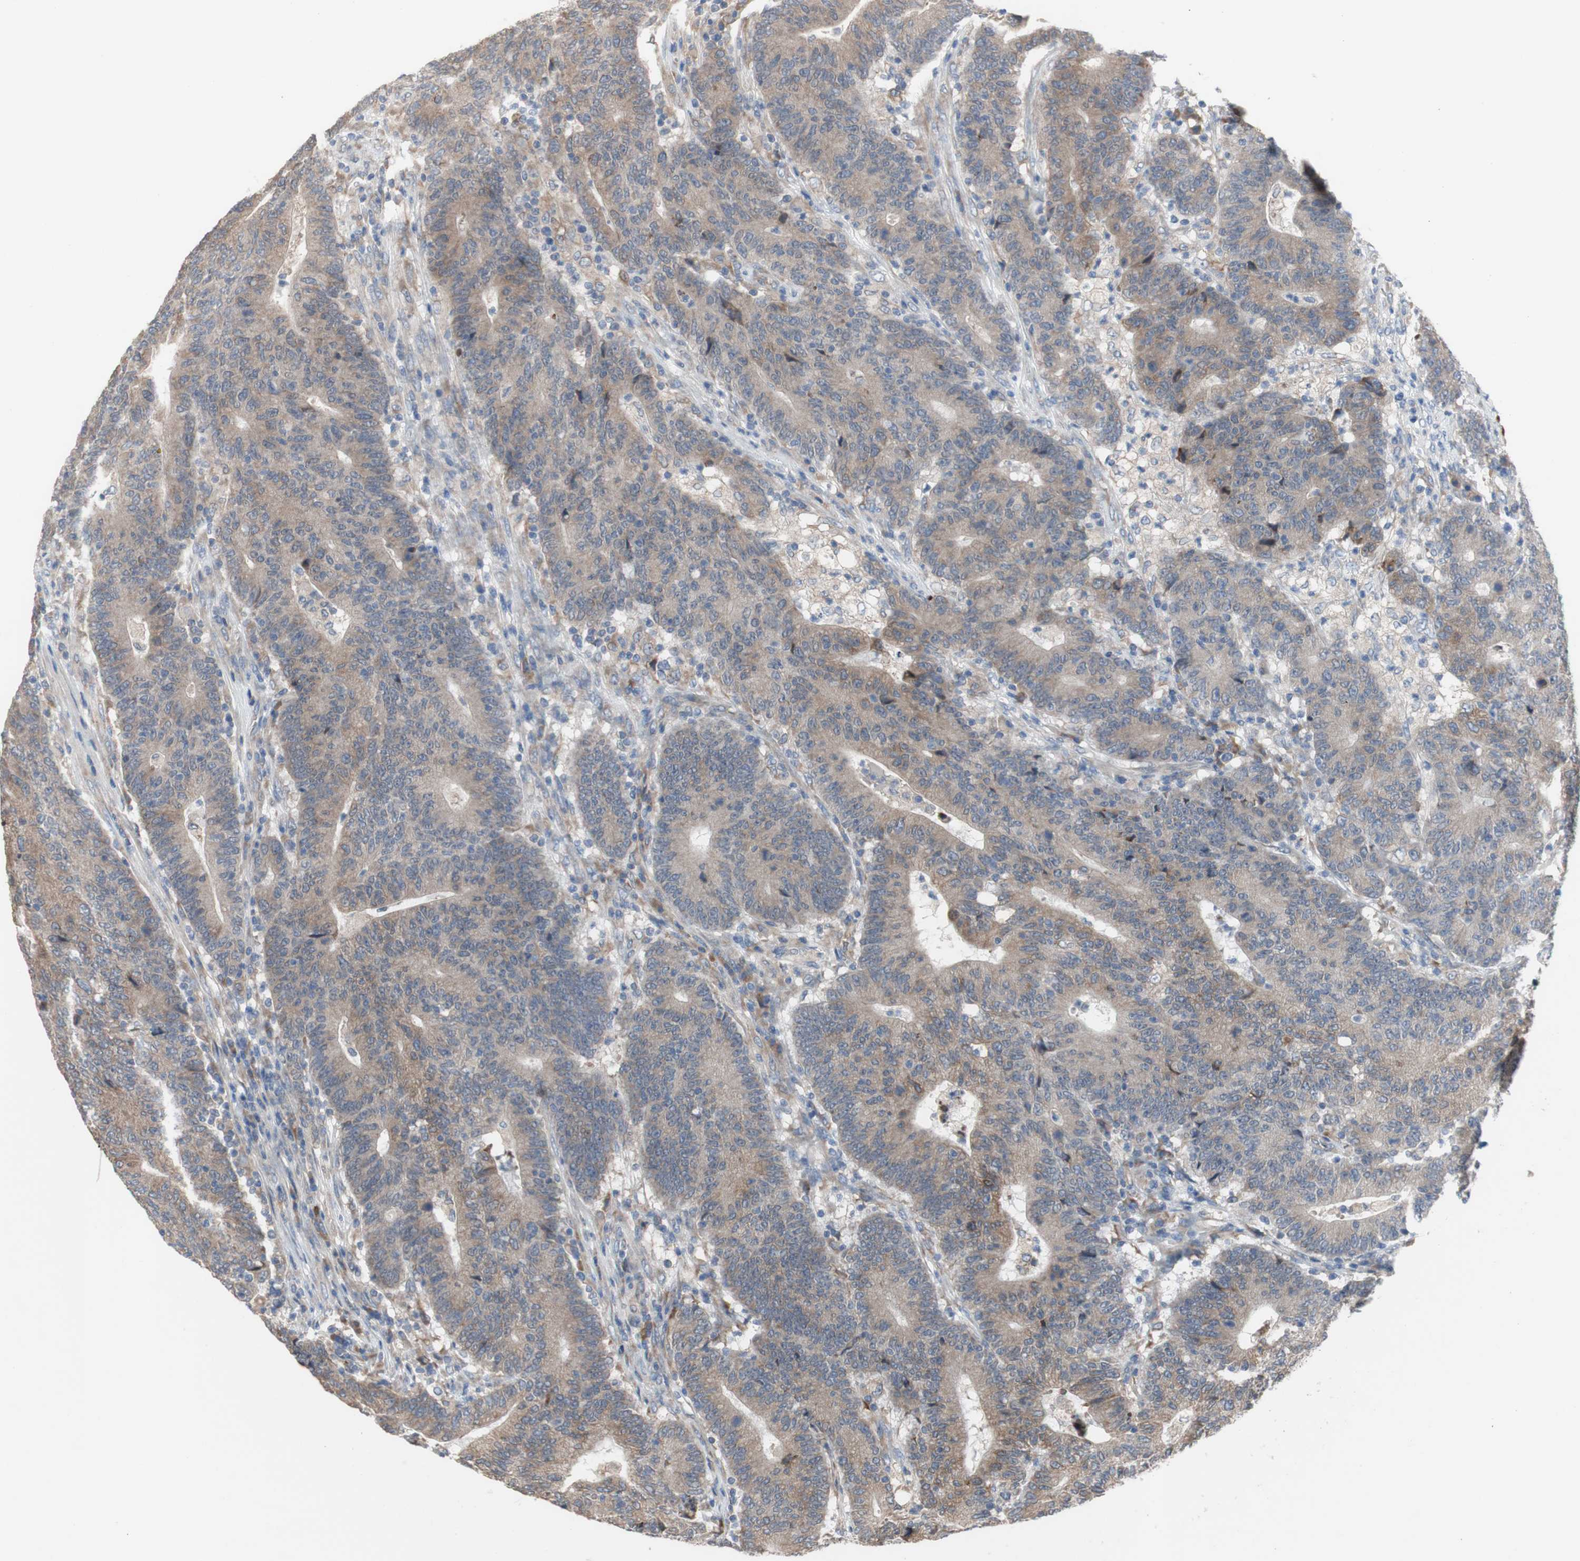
{"staining": {"intensity": "moderate", "quantity": ">75%", "location": "cytoplasmic/membranous"}, "tissue": "colorectal cancer", "cell_type": "Tumor cells", "image_type": "cancer", "snomed": [{"axis": "morphology", "description": "Normal tissue, NOS"}, {"axis": "morphology", "description": "Adenocarcinoma, NOS"}, {"axis": "topography", "description": "Colon"}], "caption": "A brown stain highlights moderate cytoplasmic/membranous staining of a protein in adenocarcinoma (colorectal) tumor cells.", "gene": "TTC14", "patient": {"sex": "female", "age": 75}}